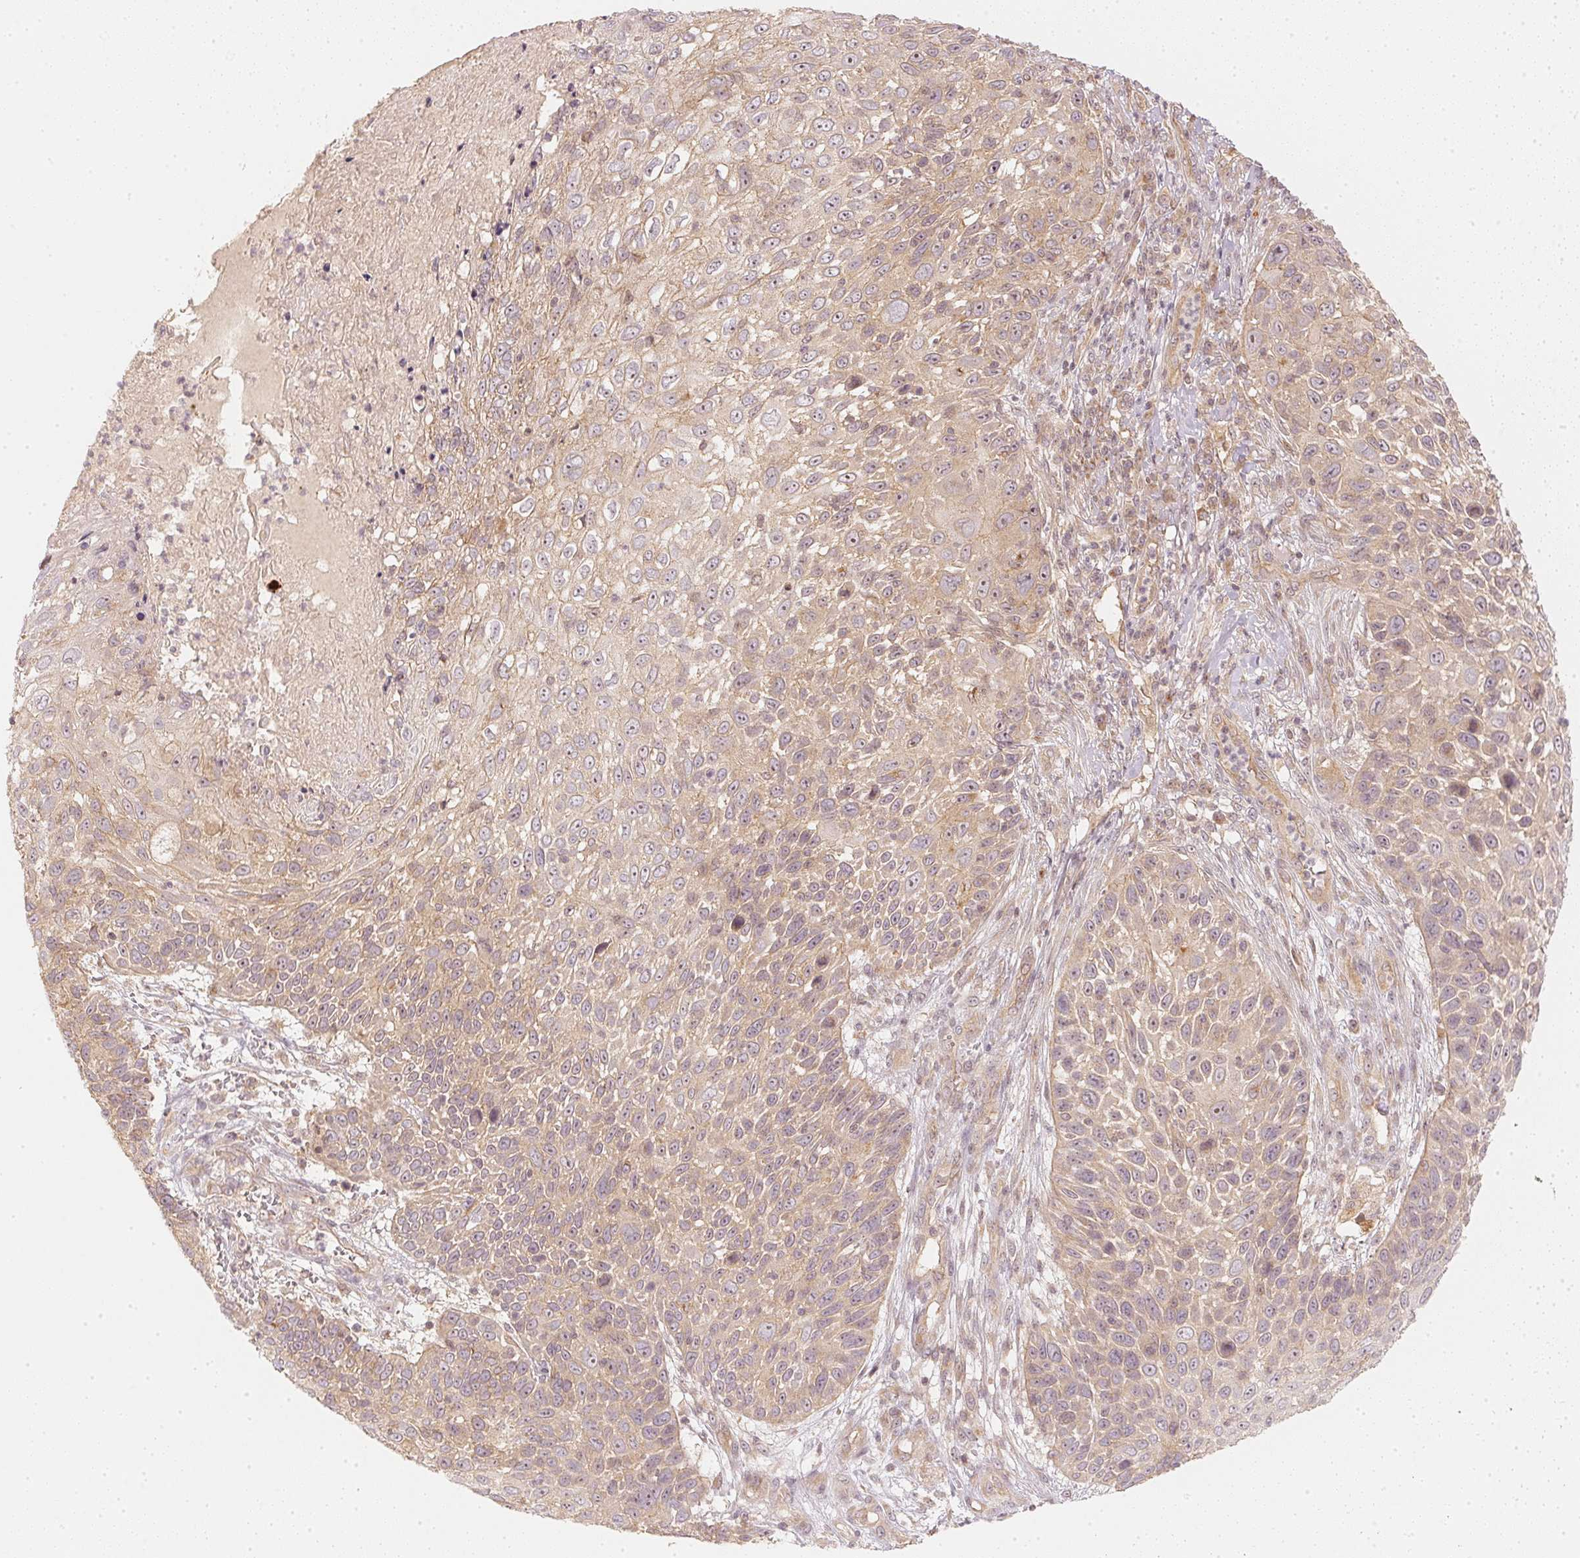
{"staining": {"intensity": "weak", "quantity": ">75%", "location": "cytoplasmic/membranous"}, "tissue": "skin cancer", "cell_type": "Tumor cells", "image_type": "cancer", "snomed": [{"axis": "morphology", "description": "Squamous cell carcinoma, NOS"}, {"axis": "topography", "description": "Skin"}], "caption": "This photomicrograph displays immunohistochemistry (IHC) staining of skin cancer, with low weak cytoplasmic/membranous positivity in approximately >75% of tumor cells.", "gene": "WDR54", "patient": {"sex": "male", "age": 92}}